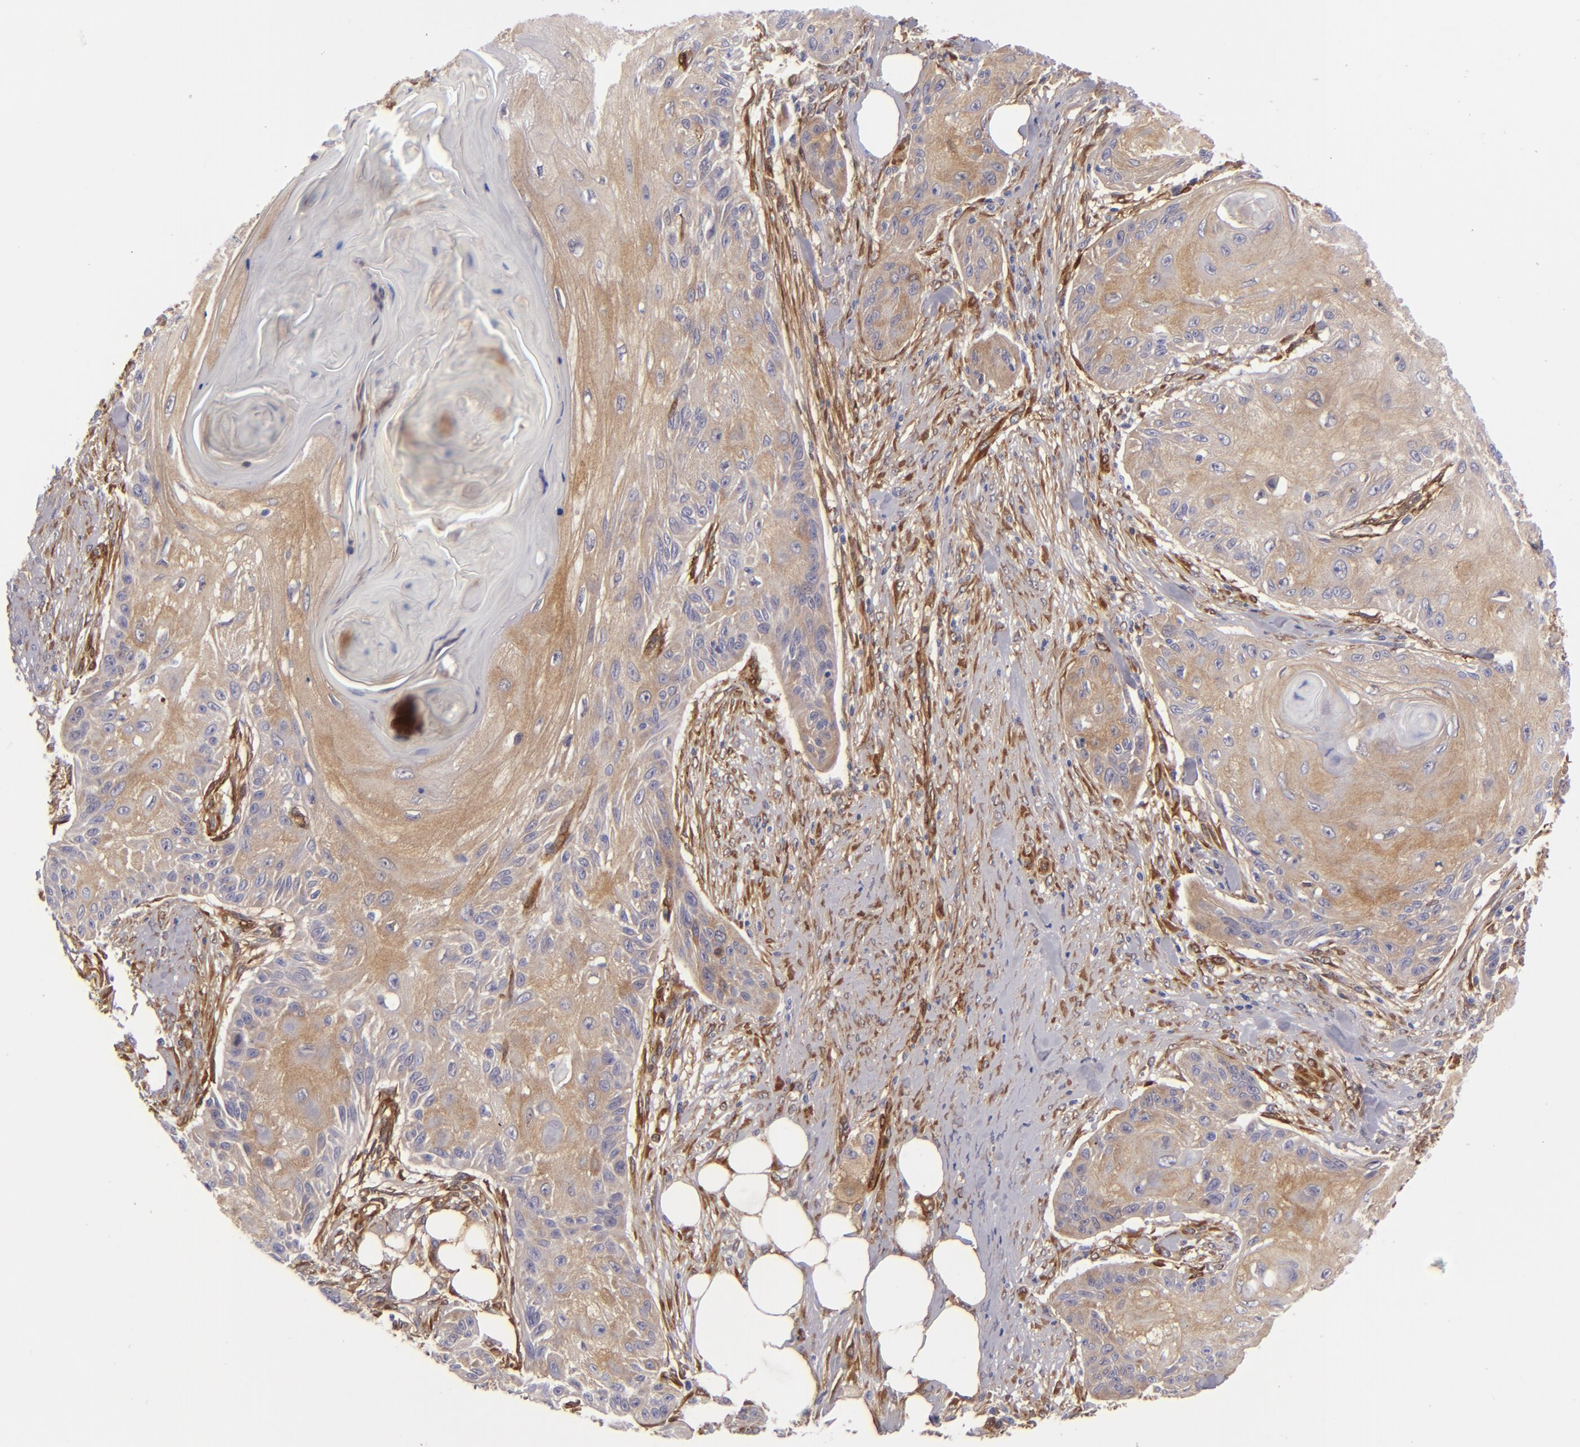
{"staining": {"intensity": "moderate", "quantity": ">75%", "location": "cytoplasmic/membranous"}, "tissue": "skin cancer", "cell_type": "Tumor cells", "image_type": "cancer", "snomed": [{"axis": "morphology", "description": "Squamous cell carcinoma, NOS"}, {"axis": "topography", "description": "Skin"}], "caption": "A medium amount of moderate cytoplasmic/membranous staining is appreciated in approximately >75% of tumor cells in skin squamous cell carcinoma tissue.", "gene": "VCL", "patient": {"sex": "female", "age": 88}}